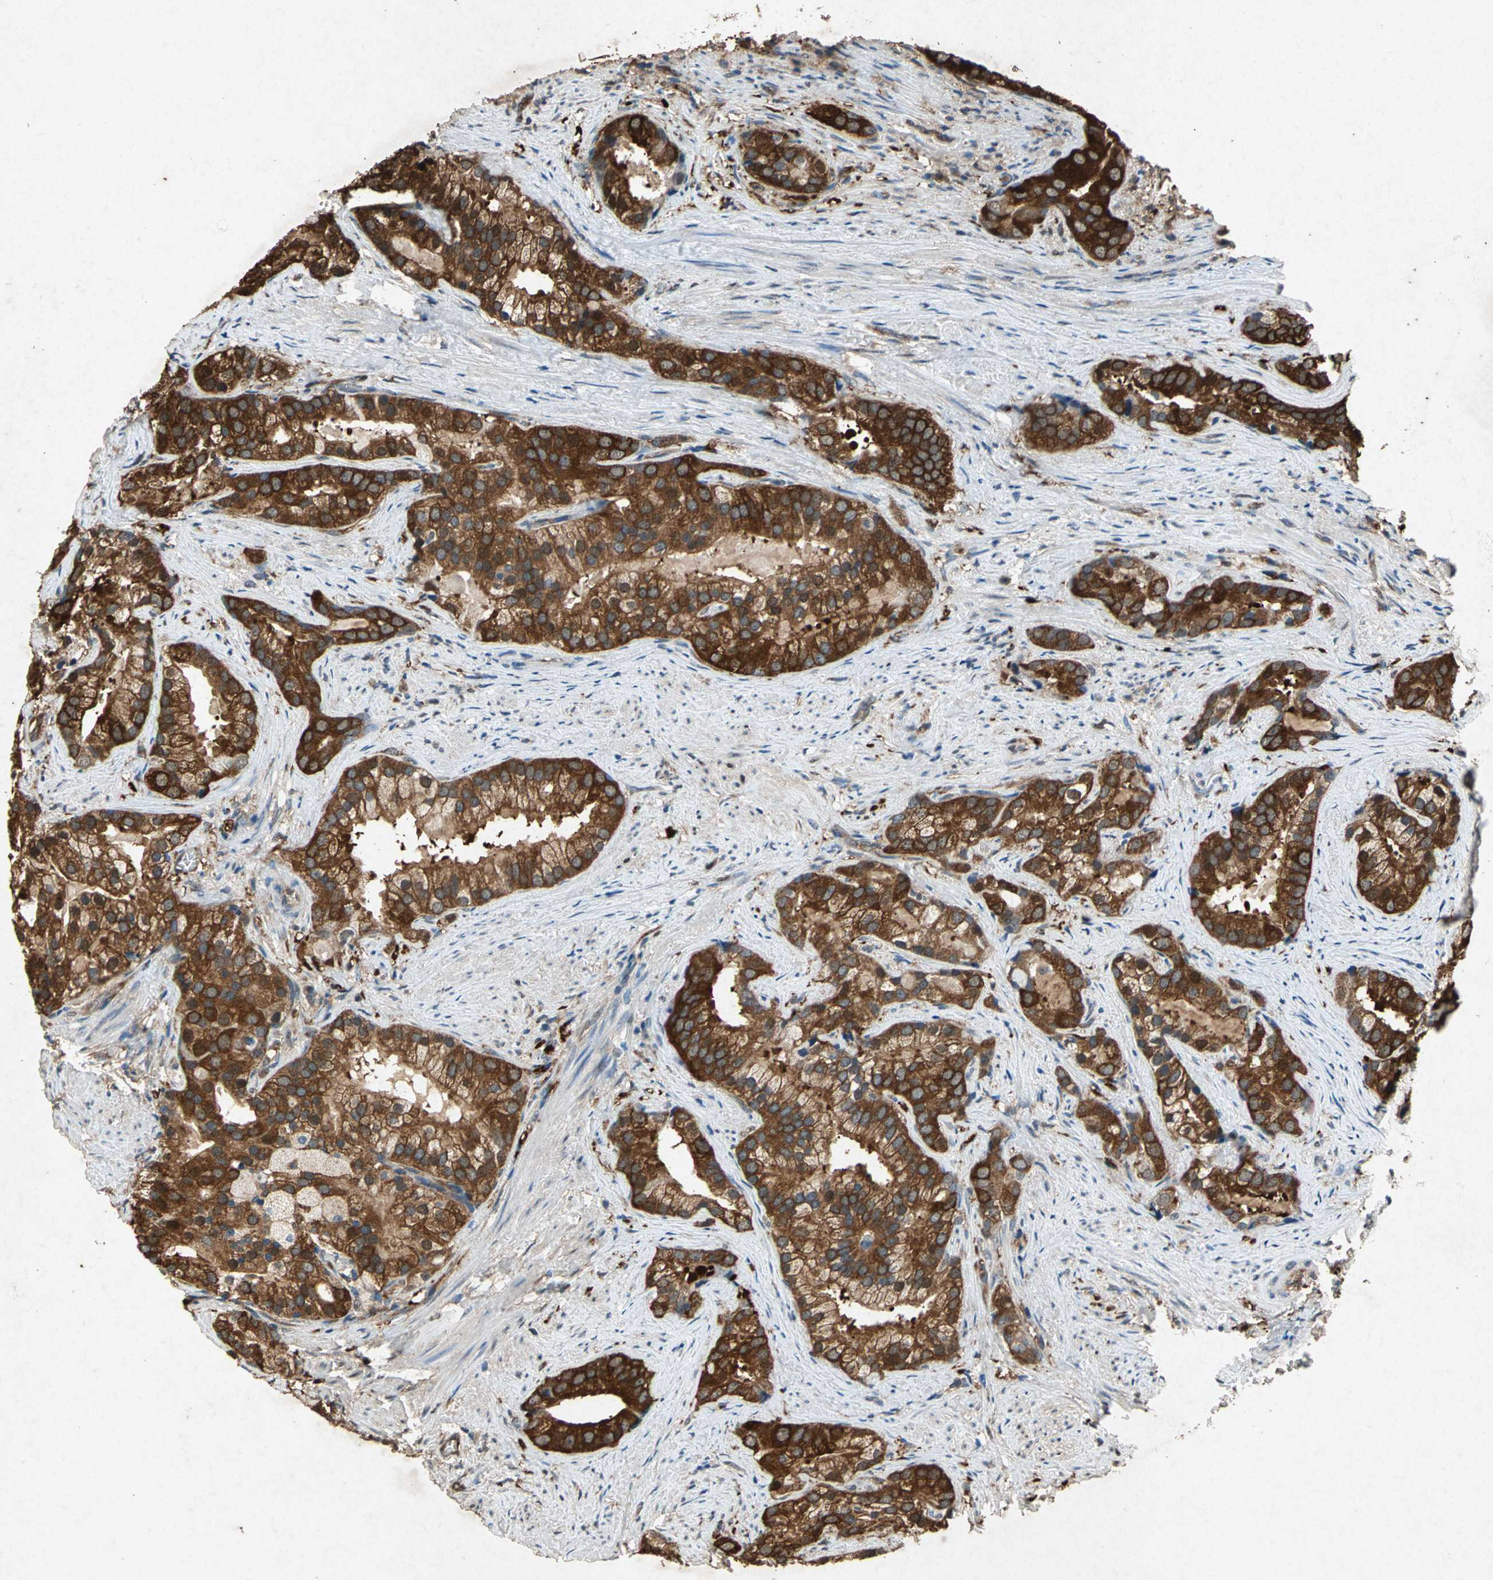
{"staining": {"intensity": "strong", "quantity": ">75%", "location": "cytoplasmic/membranous"}, "tissue": "prostate cancer", "cell_type": "Tumor cells", "image_type": "cancer", "snomed": [{"axis": "morphology", "description": "Adenocarcinoma, Low grade"}, {"axis": "topography", "description": "Prostate"}], "caption": "The image reveals staining of prostate low-grade adenocarcinoma, revealing strong cytoplasmic/membranous protein positivity (brown color) within tumor cells.", "gene": "HSP90AB1", "patient": {"sex": "male", "age": 71}}